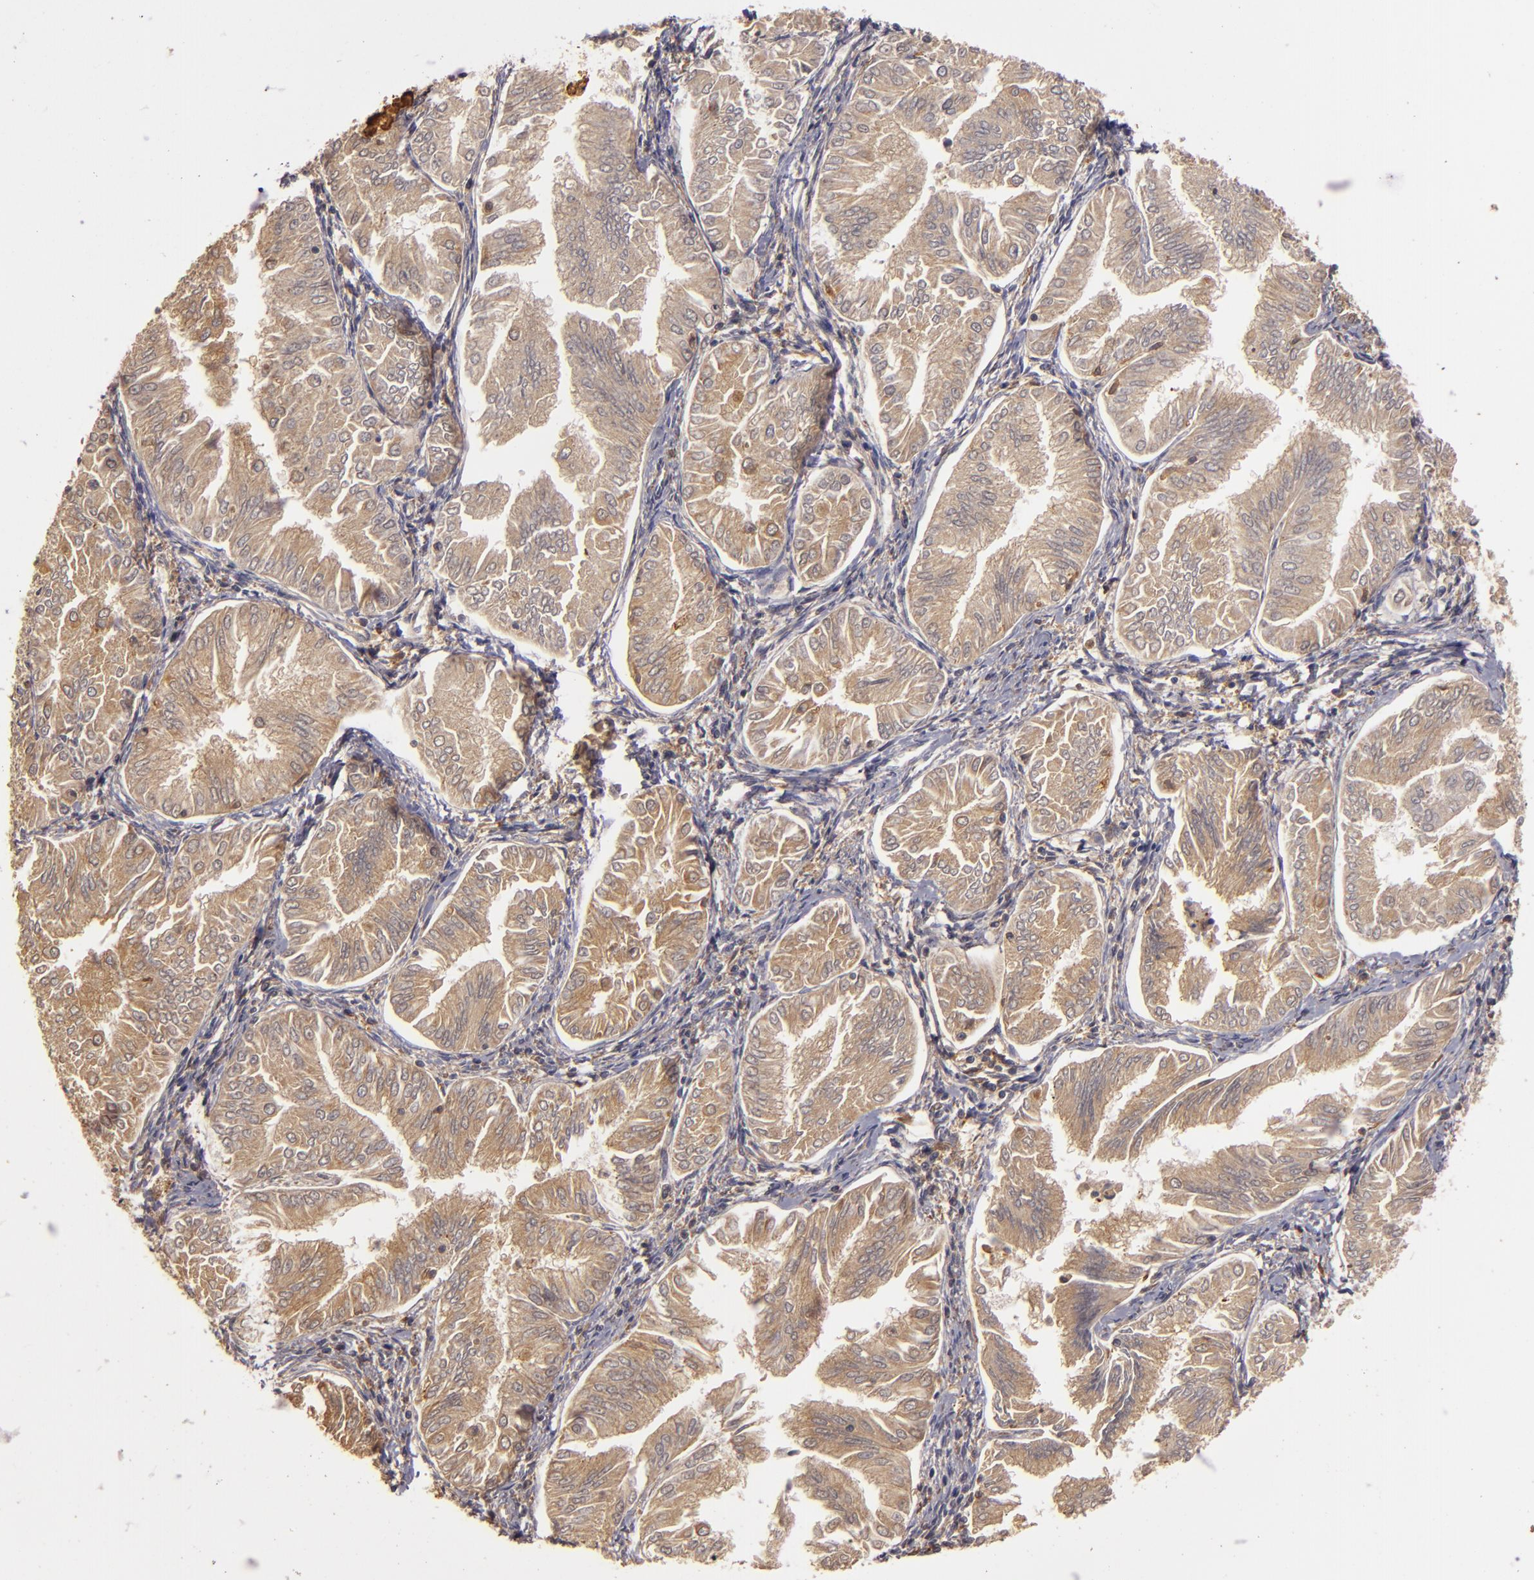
{"staining": {"intensity": "strong", "quantity": ">75%", "location": "cytoplasmic/membranous"}, "tissue": "endometrial cancer", "cell_type": "Tumor cells", "image_type": "cancer", "snomed": [{"axis": "morphology", "description": "Adenocarcinoma, NOS"}, {"axis": "topography", "description": "Endometrium"}], "caption": "A histopathology image of endometrial cancer stained for a protein reveals strong cytoplasmic/membranous brown staining in tumor cells.", "gene": "PRKCD", "patient": {"sex": "female", "age": 53}}